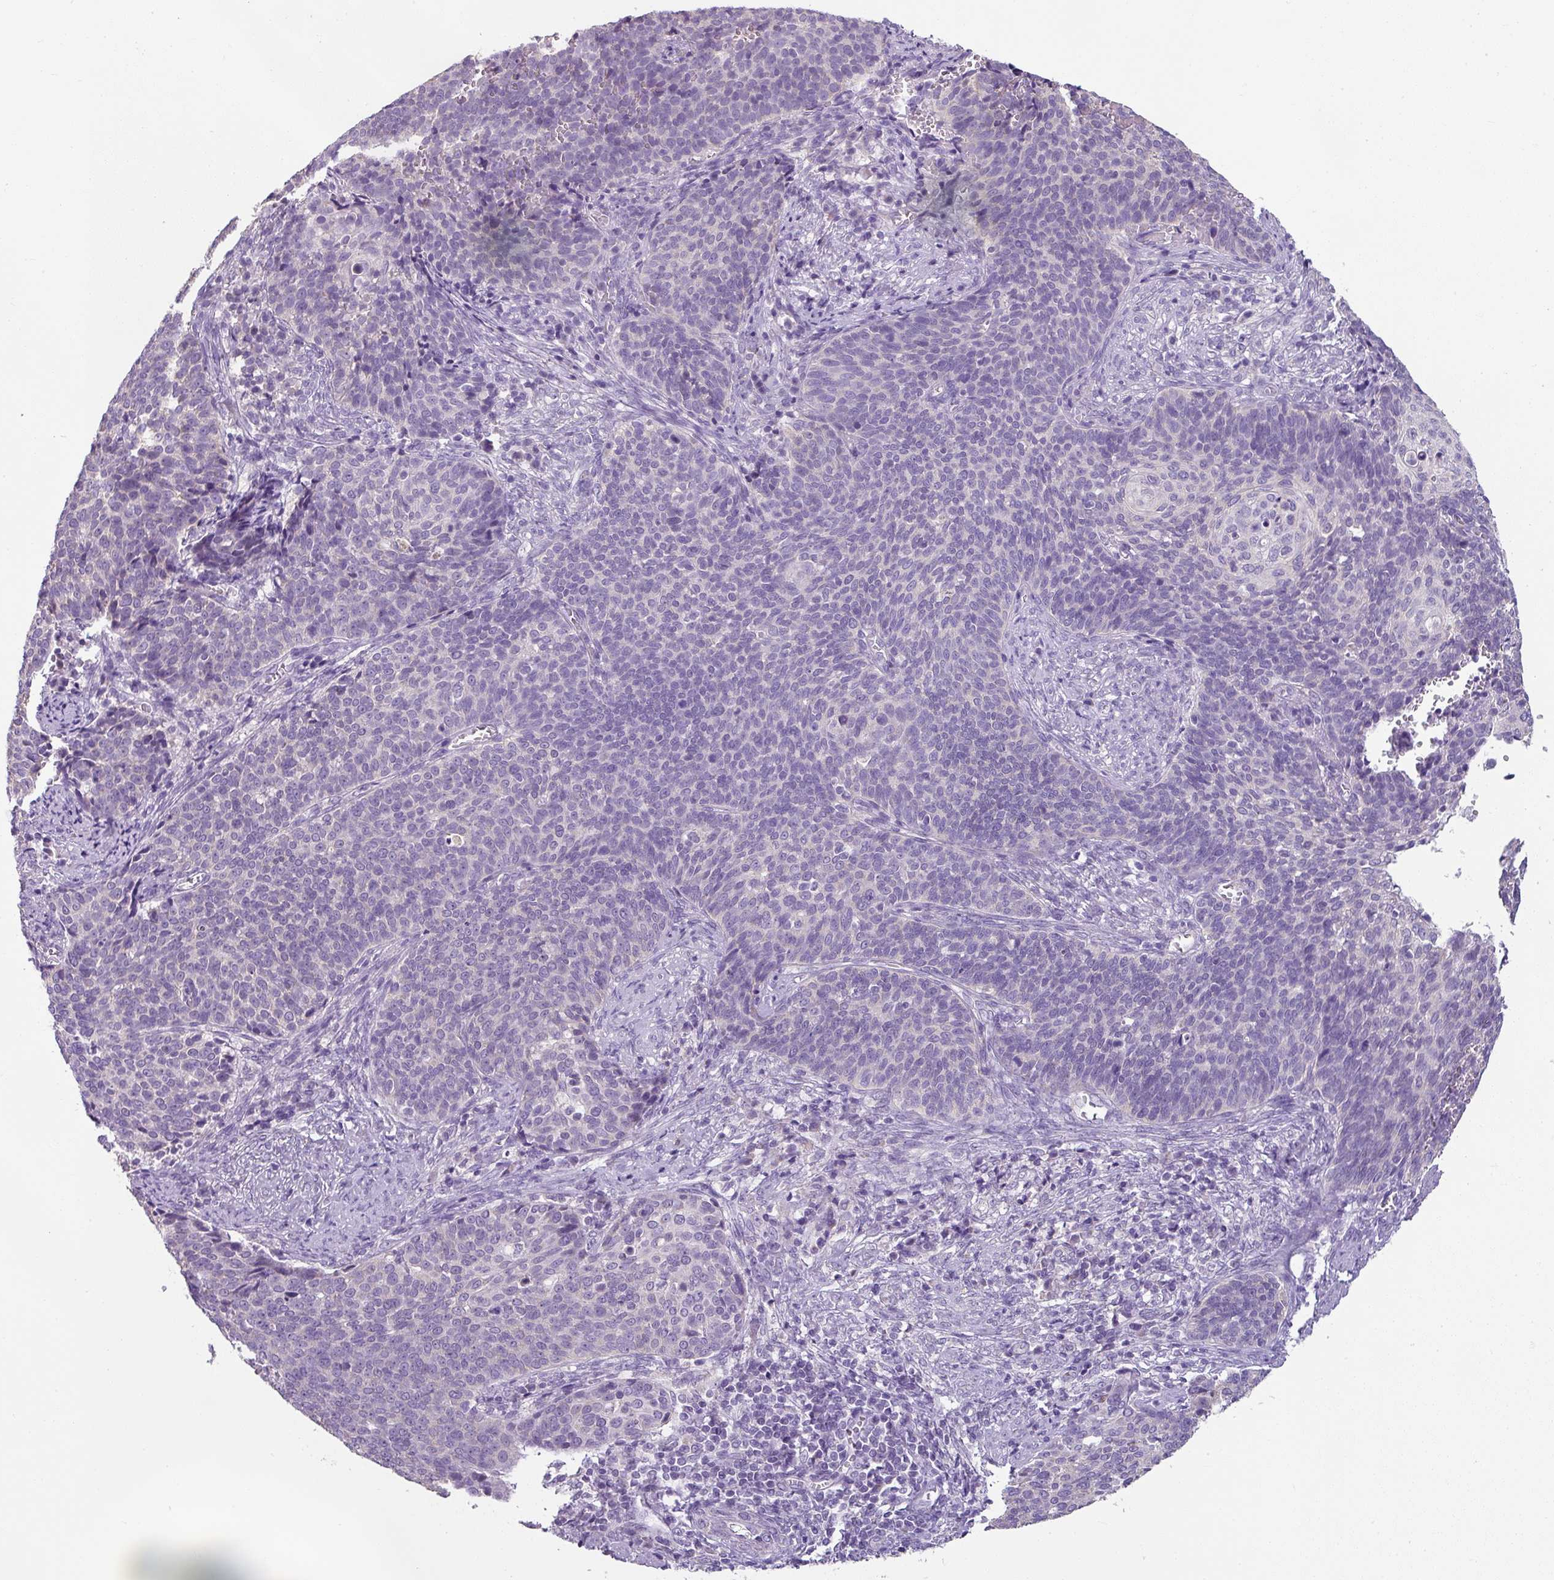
{"staining": {"intensity": "negative", "quantity": "none", "location": "none"}, "tissue": "cervical cancer", "cell_type": "Tumor cells", "image_type": "cancer", "snomed": [{"axis": "morphology", "description": "Normal tissue, NOS"}, {"axis": "morphology", "description": "Squamous cell carcinoma, NOS"}, {"axis": "topography", "description": "Cervix"}], "caption": "Tumor cells show no significant protein staining in squamous cell carcinoma (cervical).", "gene": "PALS2", "patient": {"sex": "female", "age": 39}}